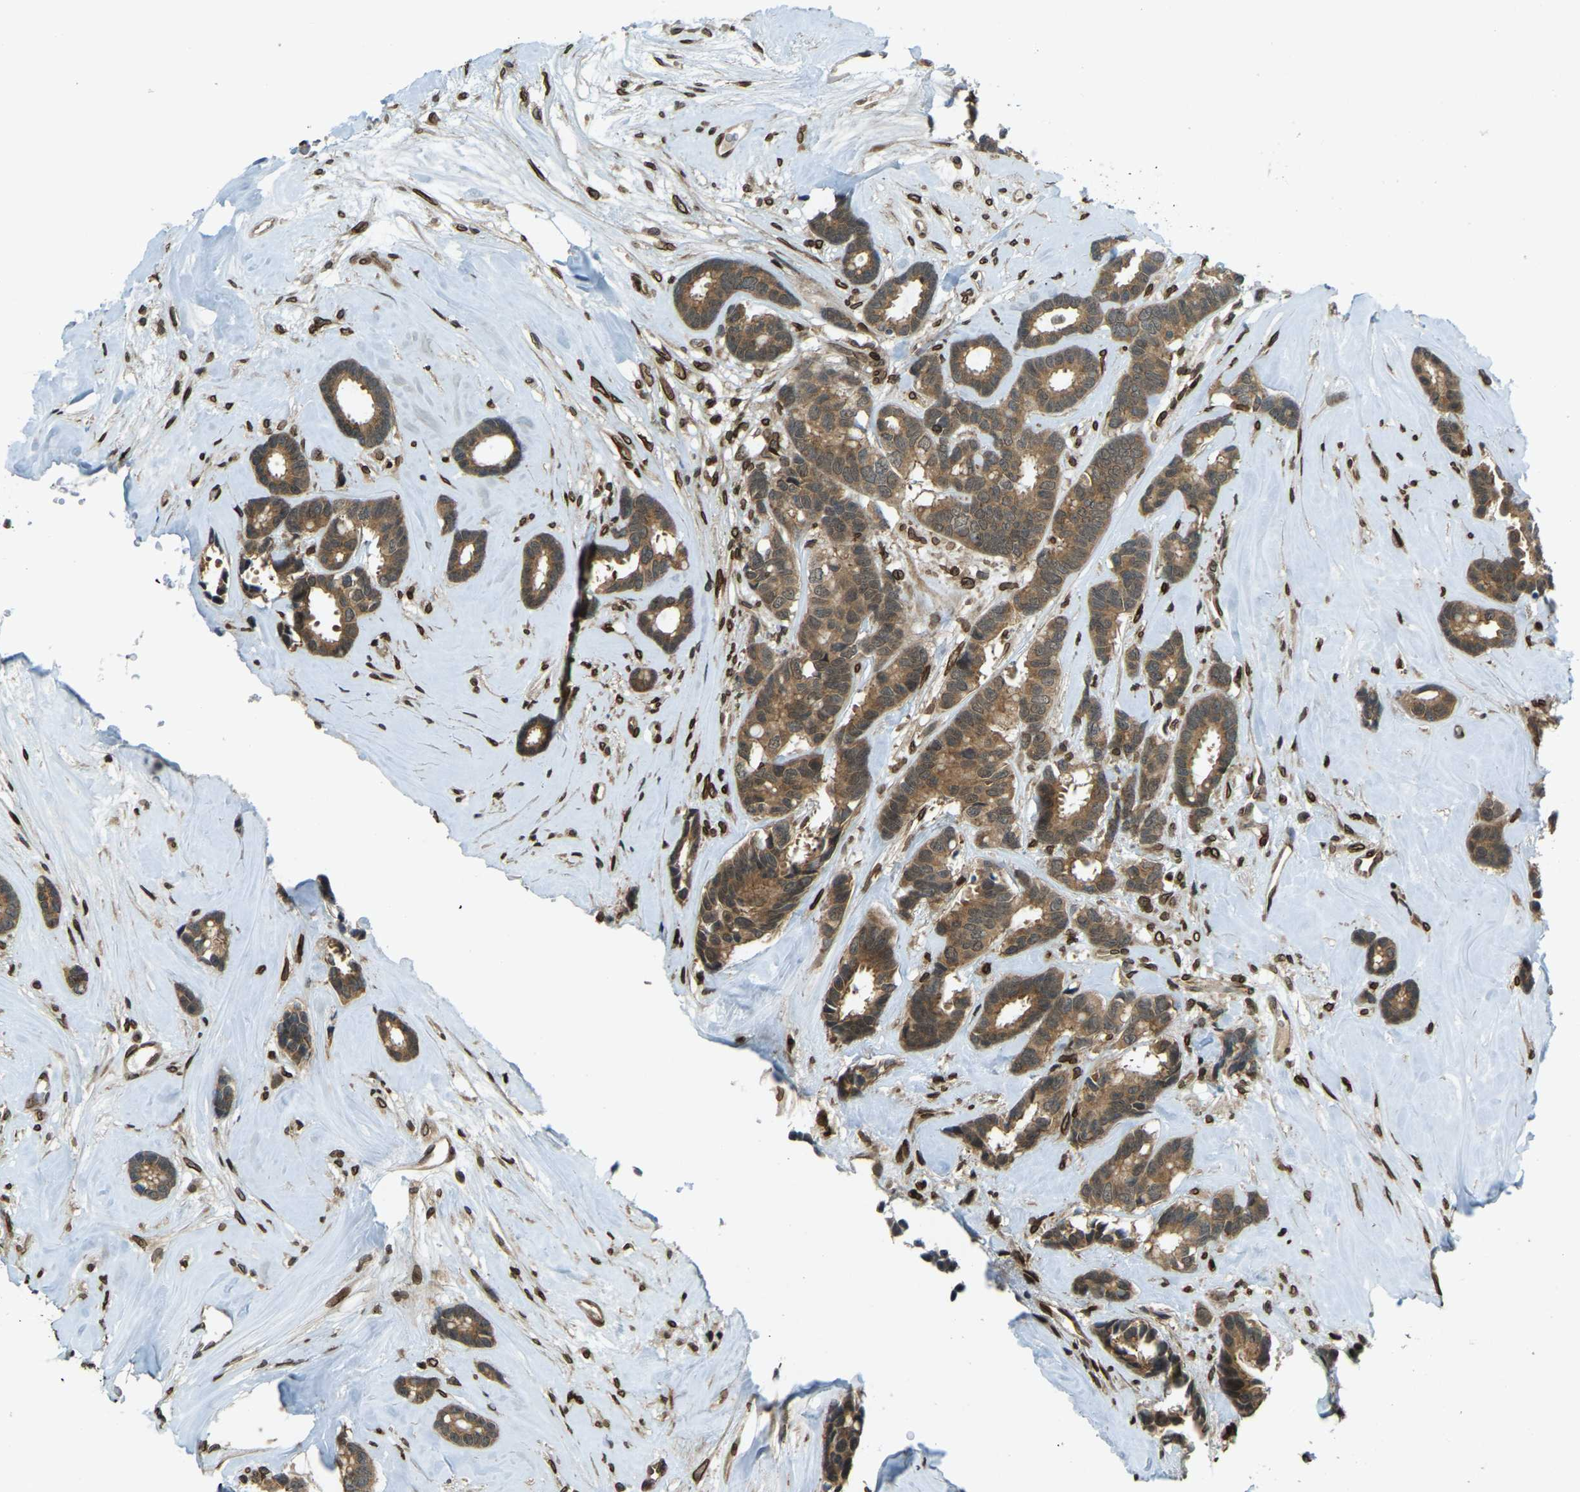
{"staining": {"intensity": "moderate", "quantity": ">75%", "location": "cytoplasmic/membranous"}, "tissue": "breast cancer", "cell_type": "Tumor cells", "image_type": "cancer", "snomed": [{"axis": "morphology", "description": "Duct carcinoma"}, {"axis": "topography", "description": "Breast"}], "caption": "Human breast cancer (invasive ductal carcinoma) stained with a protein marker reveals moderate staining in tumor cells.", "gene": "SYNE1", "patient": {"sex": "female", "age": 87}}